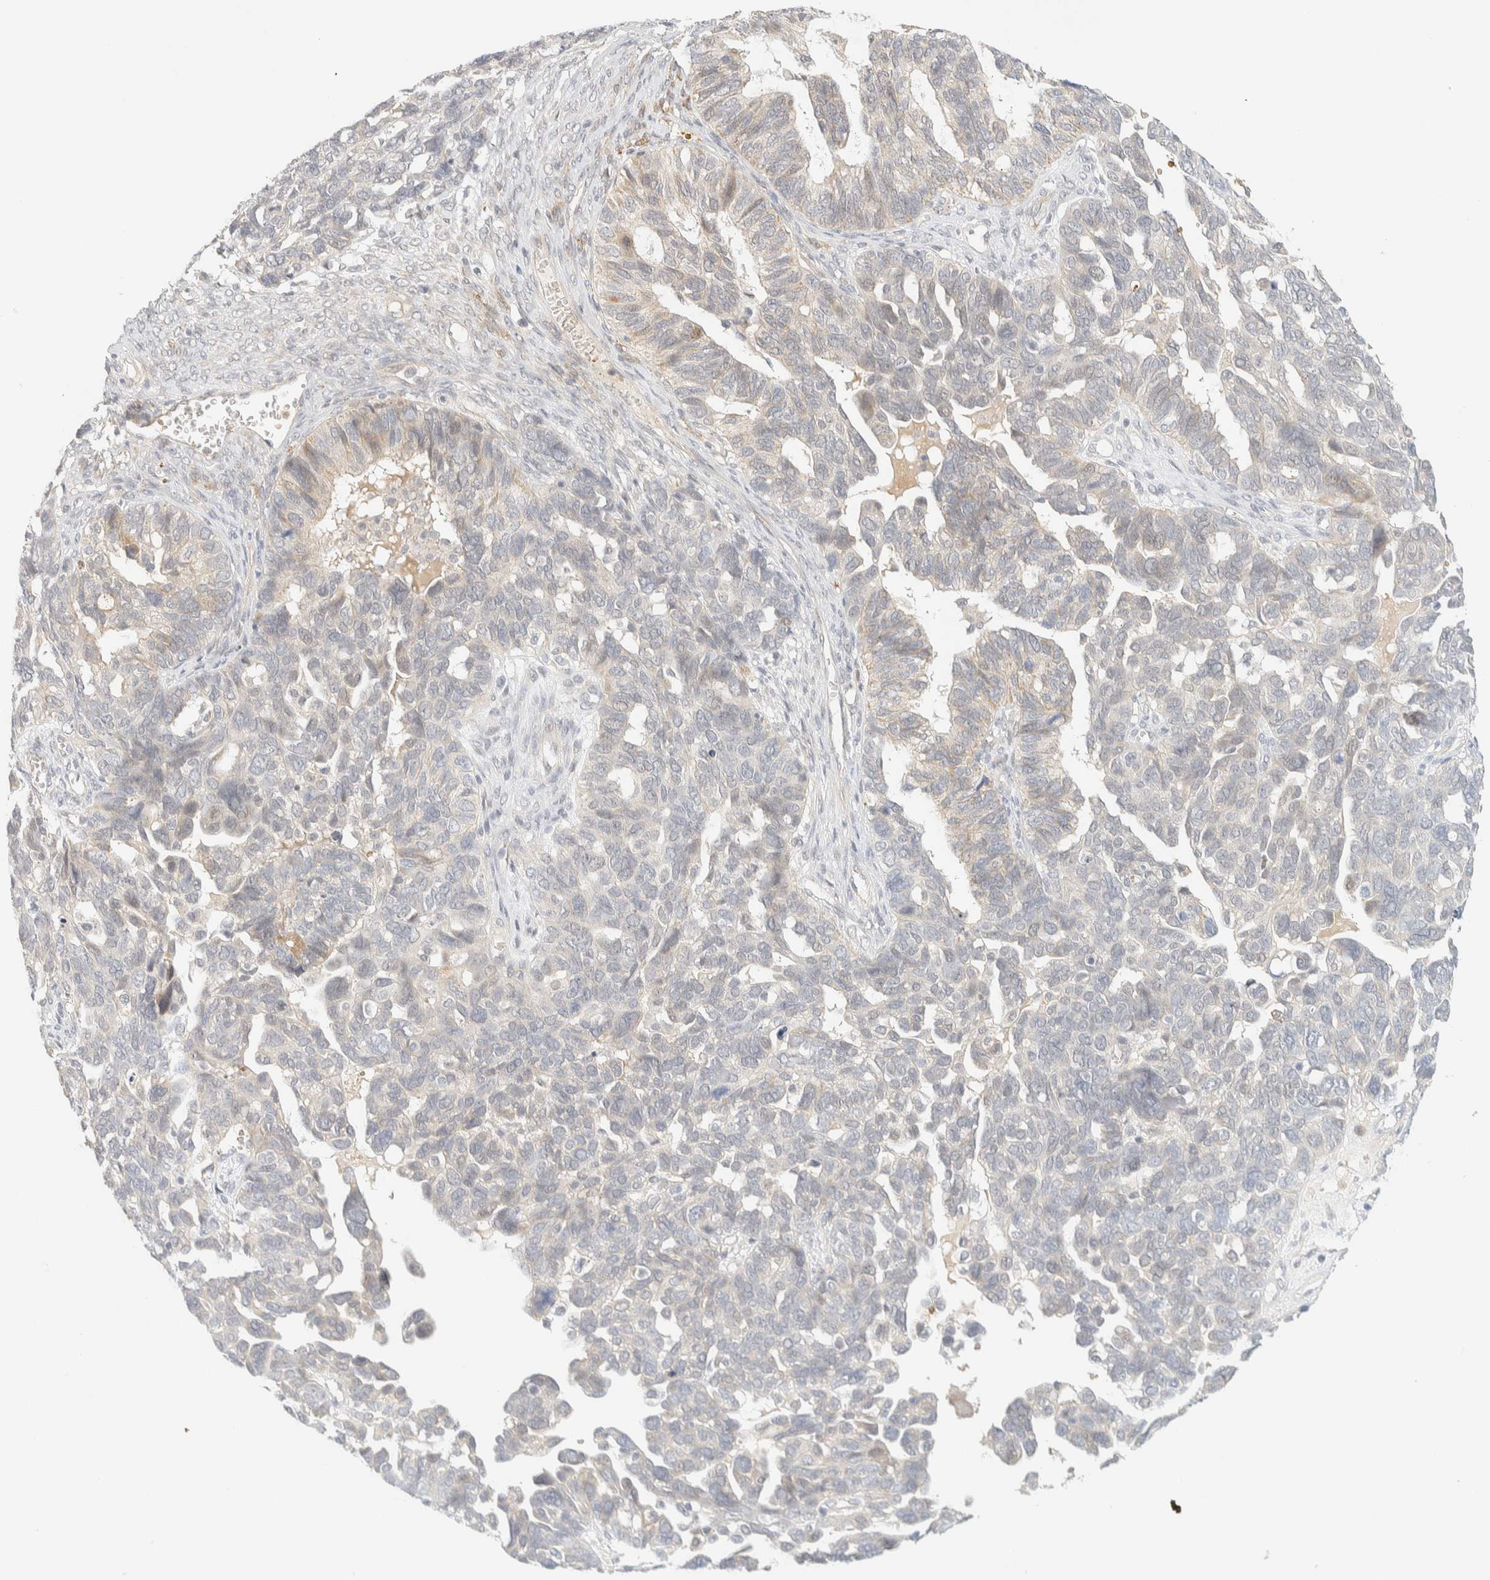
{"staining": {"intensity": "weak", "quantity": "<25%", "location": "cytoplasmic/membranous"}, "tissue": "ovarian cancer", "cell_type": "Tumor cells", "image_type": "cancer", "snomed": [{"axis": "morphology", "description": "Cystadenocarcinoma, serous, NOS"}, {"axis": "topography", "description": "Ovary"}], "caption": "Immunohistochemical staining of serous cystadenocarcinoma (ovarian) reveals no significant expression in tumor cells.", "gene": "TNK1", "patient": {"sex": "female", "age": 79}}